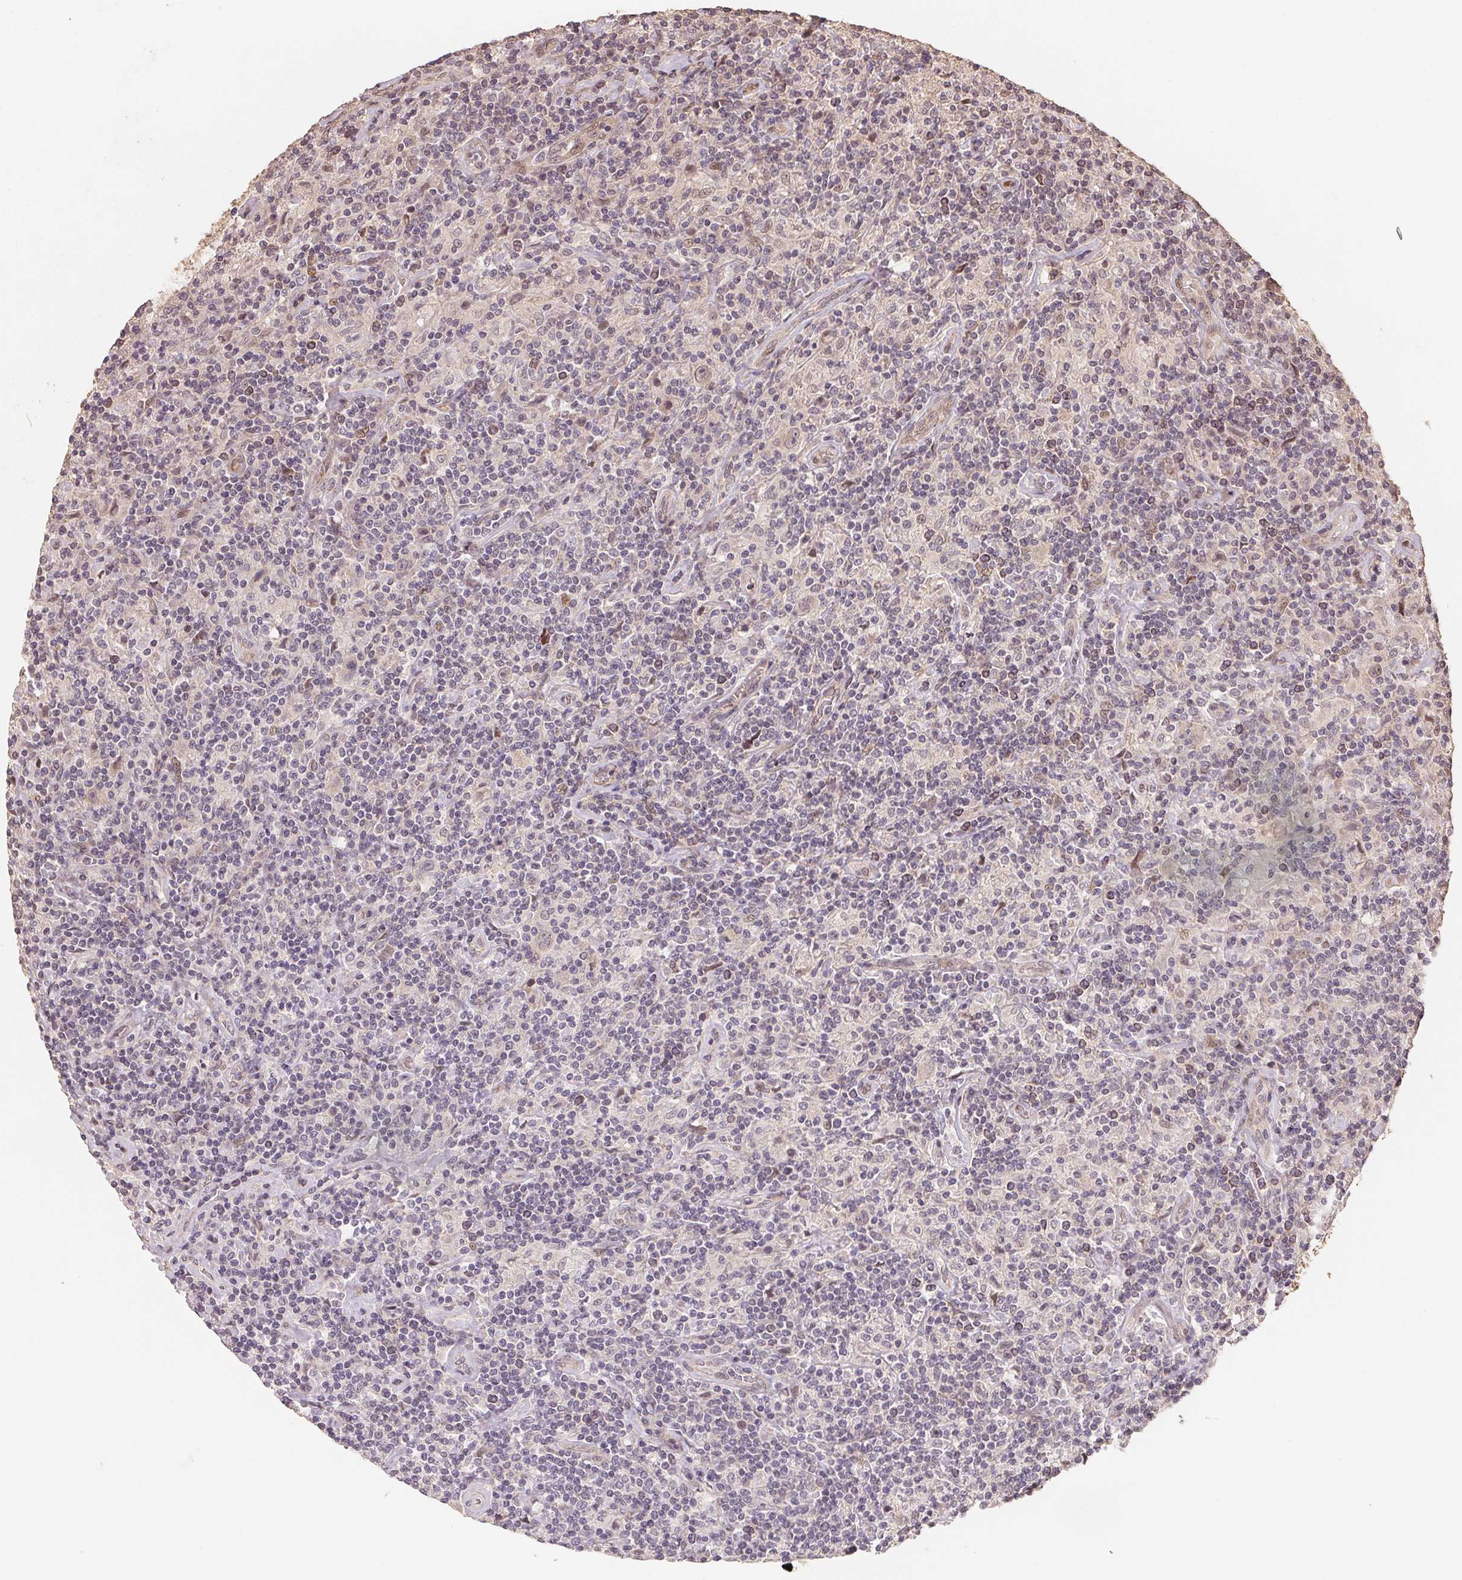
{"staining": {"intensity": "negative", "quantity": "none", "location": "none"}, "tissue": "lymphoma", "cell_type": "Tumor cells", "image_type": "cancer", "snomed": [{"axis": "morphology", "description": "Hodgkin's disease, NOS"}, {"axis": "topography", "description": "Lymph node"}], "caption": "Tumor cells show no significant positivity in lymphoma.", "gene": "TMEM222", "patient": {"sex": "male", "age": 70}}